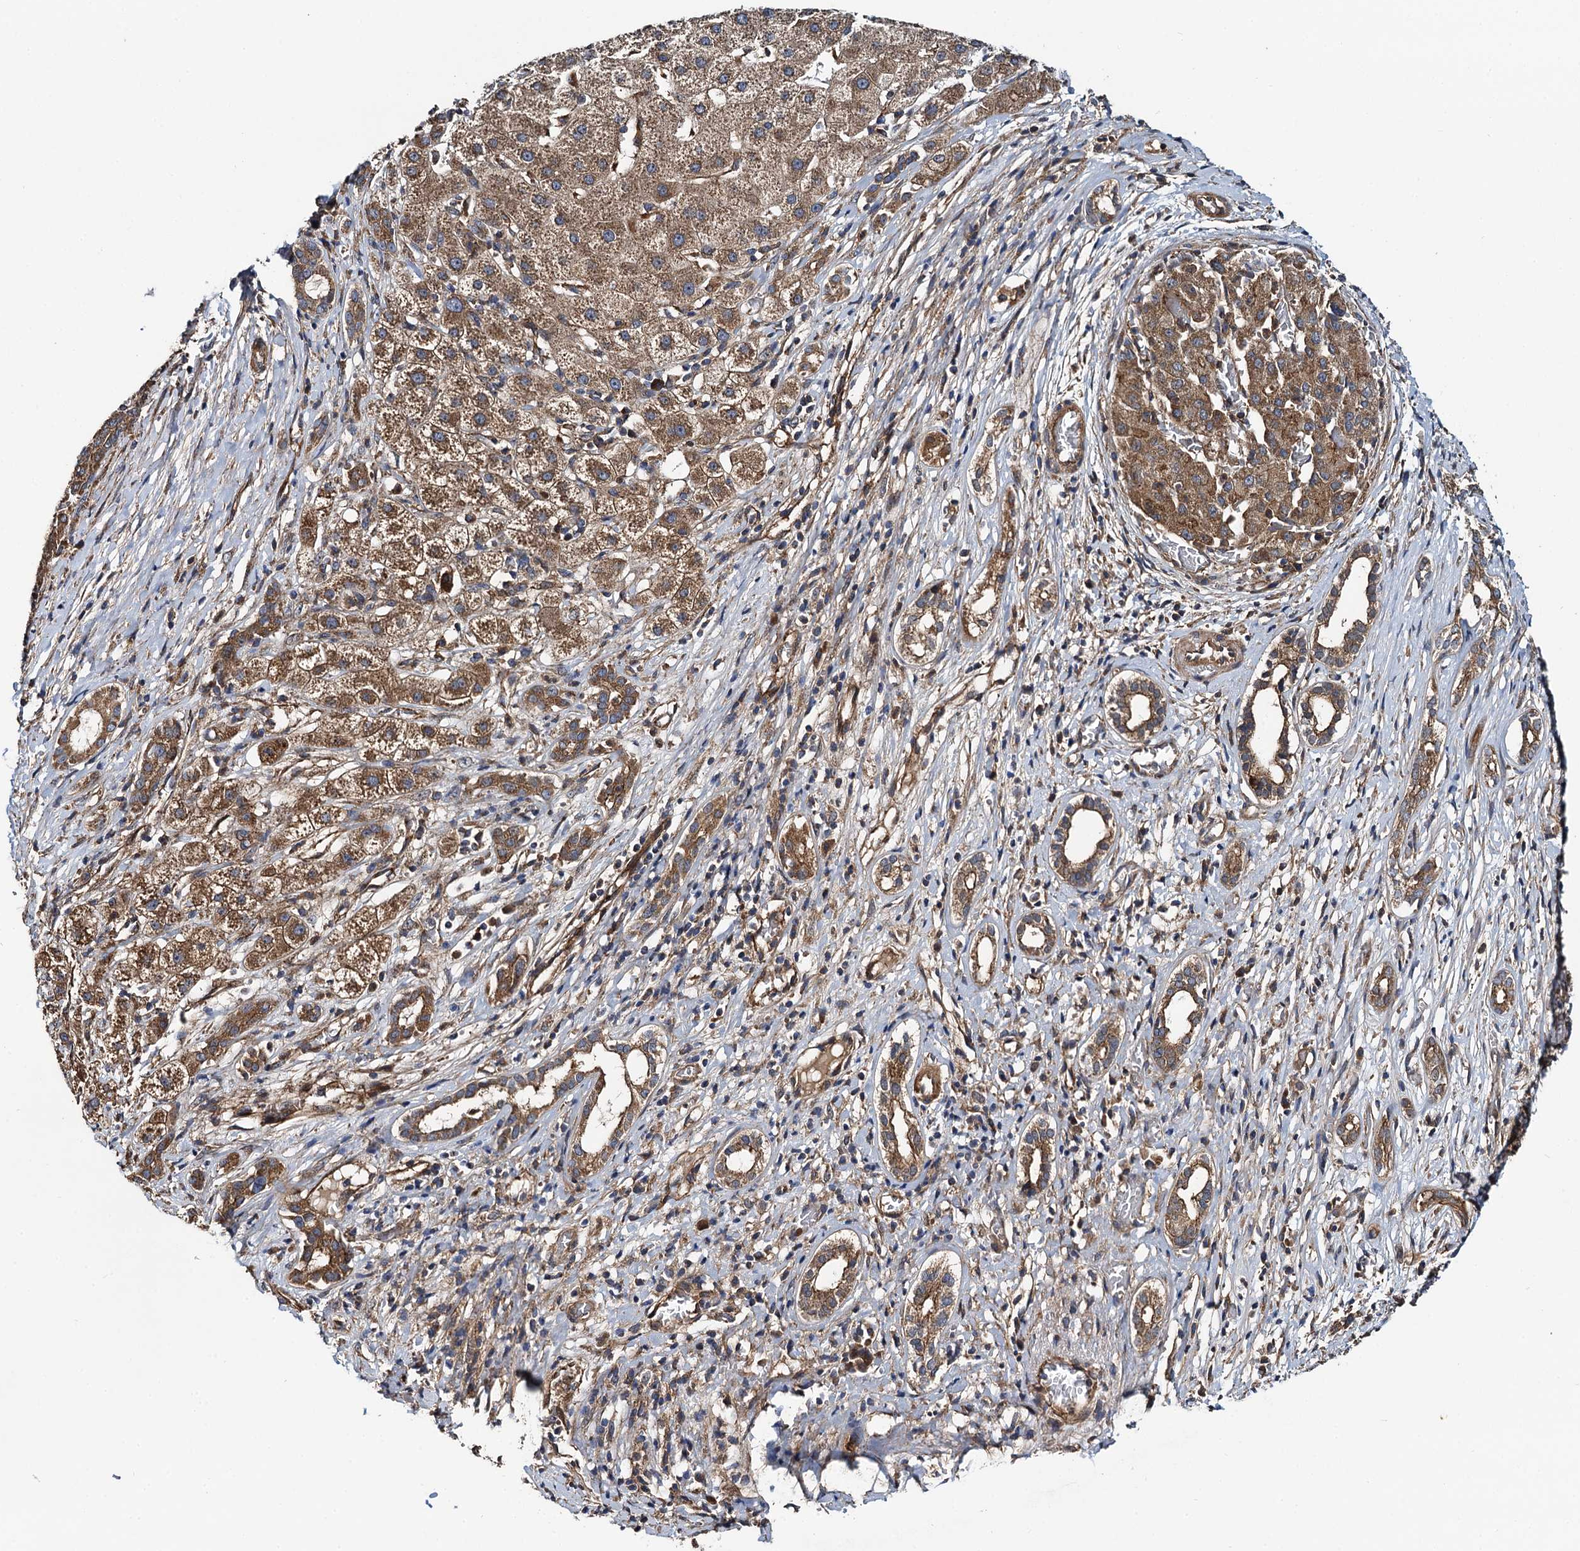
{"staining": {"intensity": "moderate", "quantity": ">75%", "location": "cytoplasmic/membranous"}, "tissue": "liver cancer", "cell_type": "Tumor cells", "image_type": "cancer", "snomed": [{"axis": "morphology", "description": "Carcinoma, Hepatocellular, NOS"}, {"axis": "topography", "description": "Liver"}], "caption": "Immunohistochemistry histopathology image of liver cancer stained for a protein (brown), which displays medium levels of moderate cytoplasmic/membranous expression in approximately >75% of tumor cells.", "gene": "NEK1", "patient": {"sex": "male", "age": 65}}